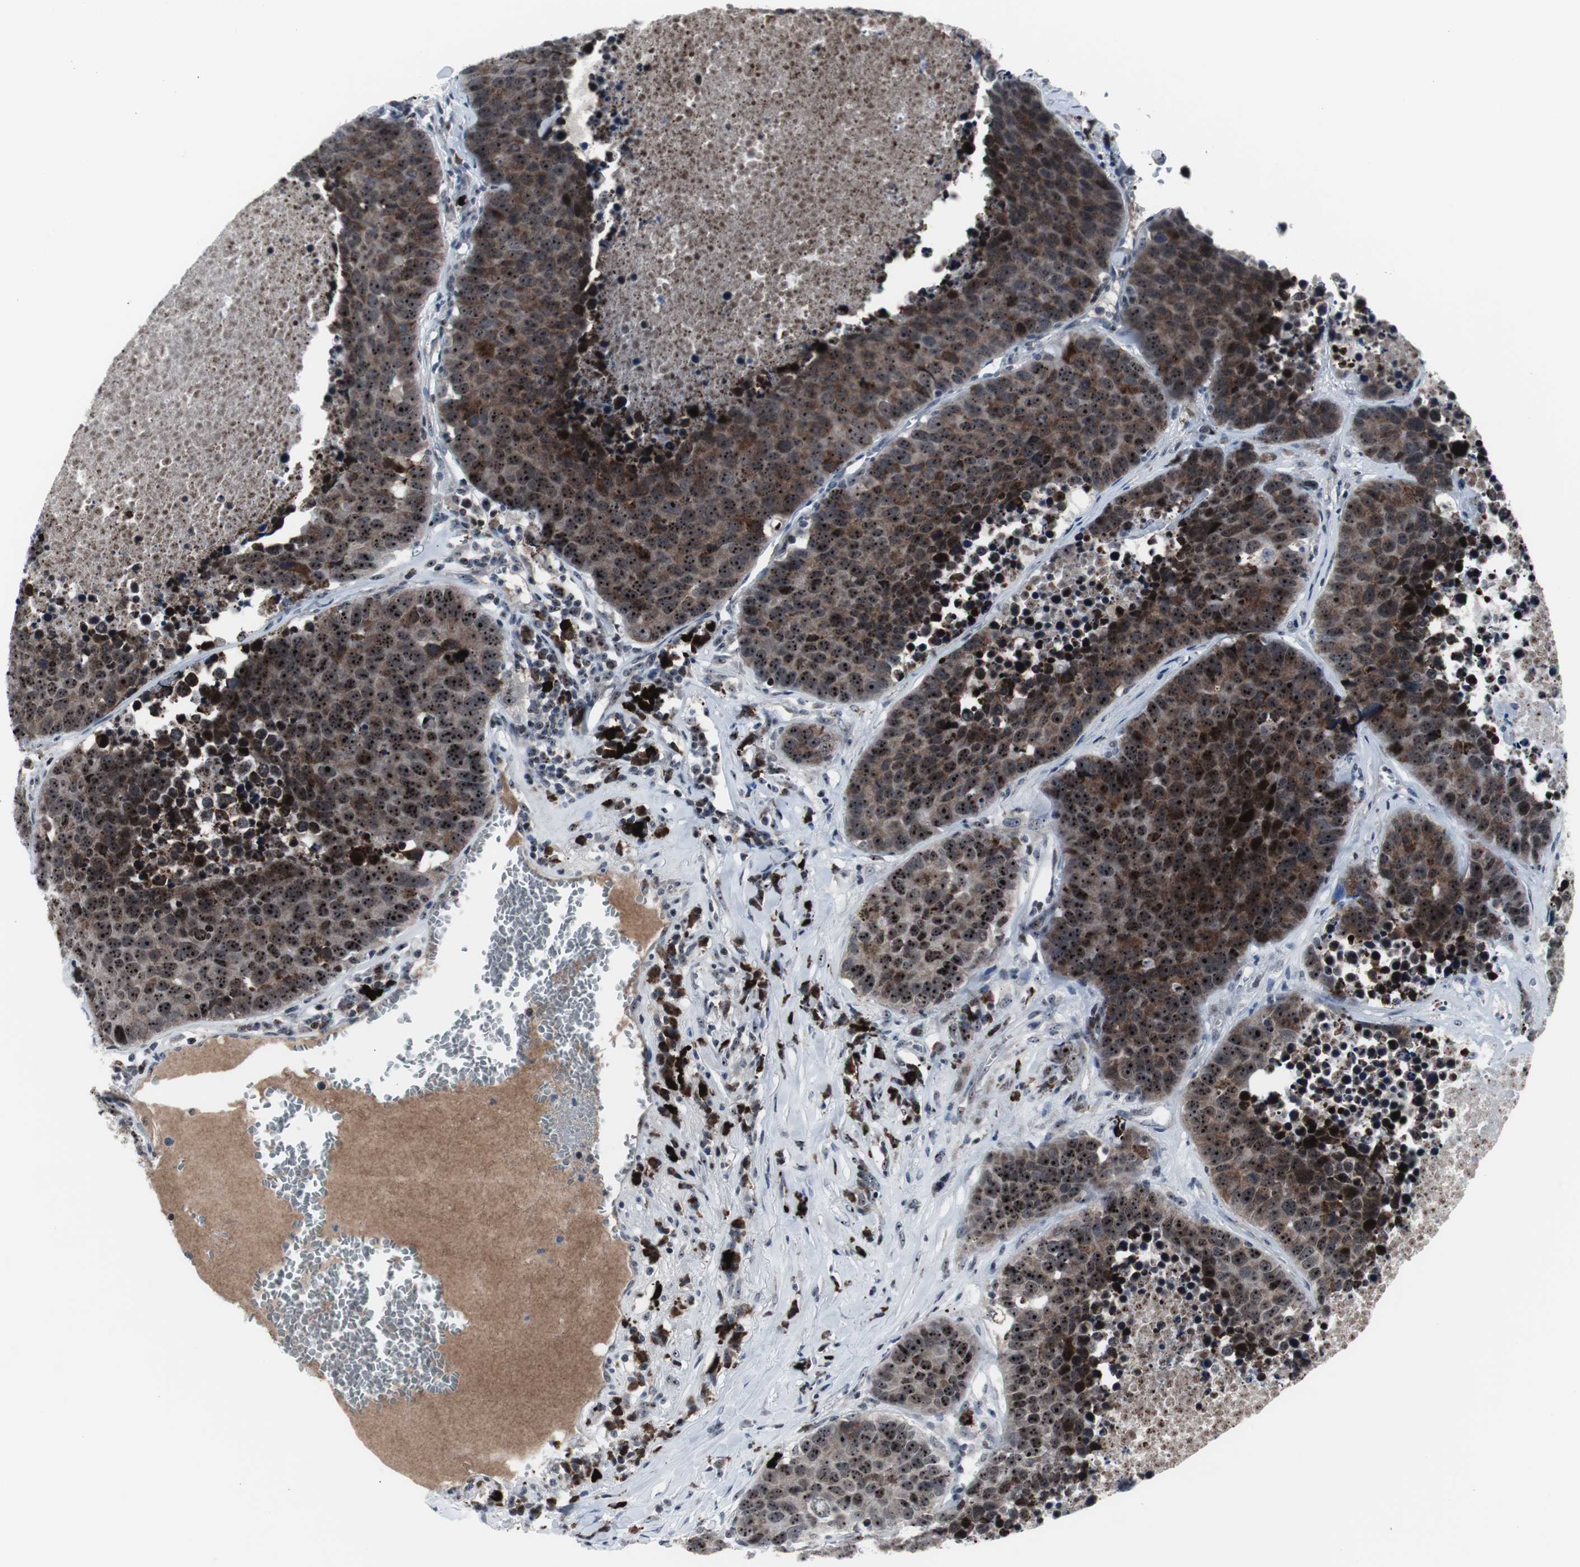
{"staining": {"intensity": "moderate", "quantity": ">75%", "location": "nuclear"}, "tissue": "carcinoid", "cell_type": "Tumor cells", "image_type": "cancer", "snomed": [{"axis": "morphology", "description": "Carcinoid, malignant, NOS"}, {"axis": "topography", "description": "Lung"}], "caption": "Moderate nuclear expression is seen in approximately >75% of tumor cells in carcinoid. Nuclei are stained in blue.", "gene": "DOK1", "patient": {"sex": "male", "age": 60}}